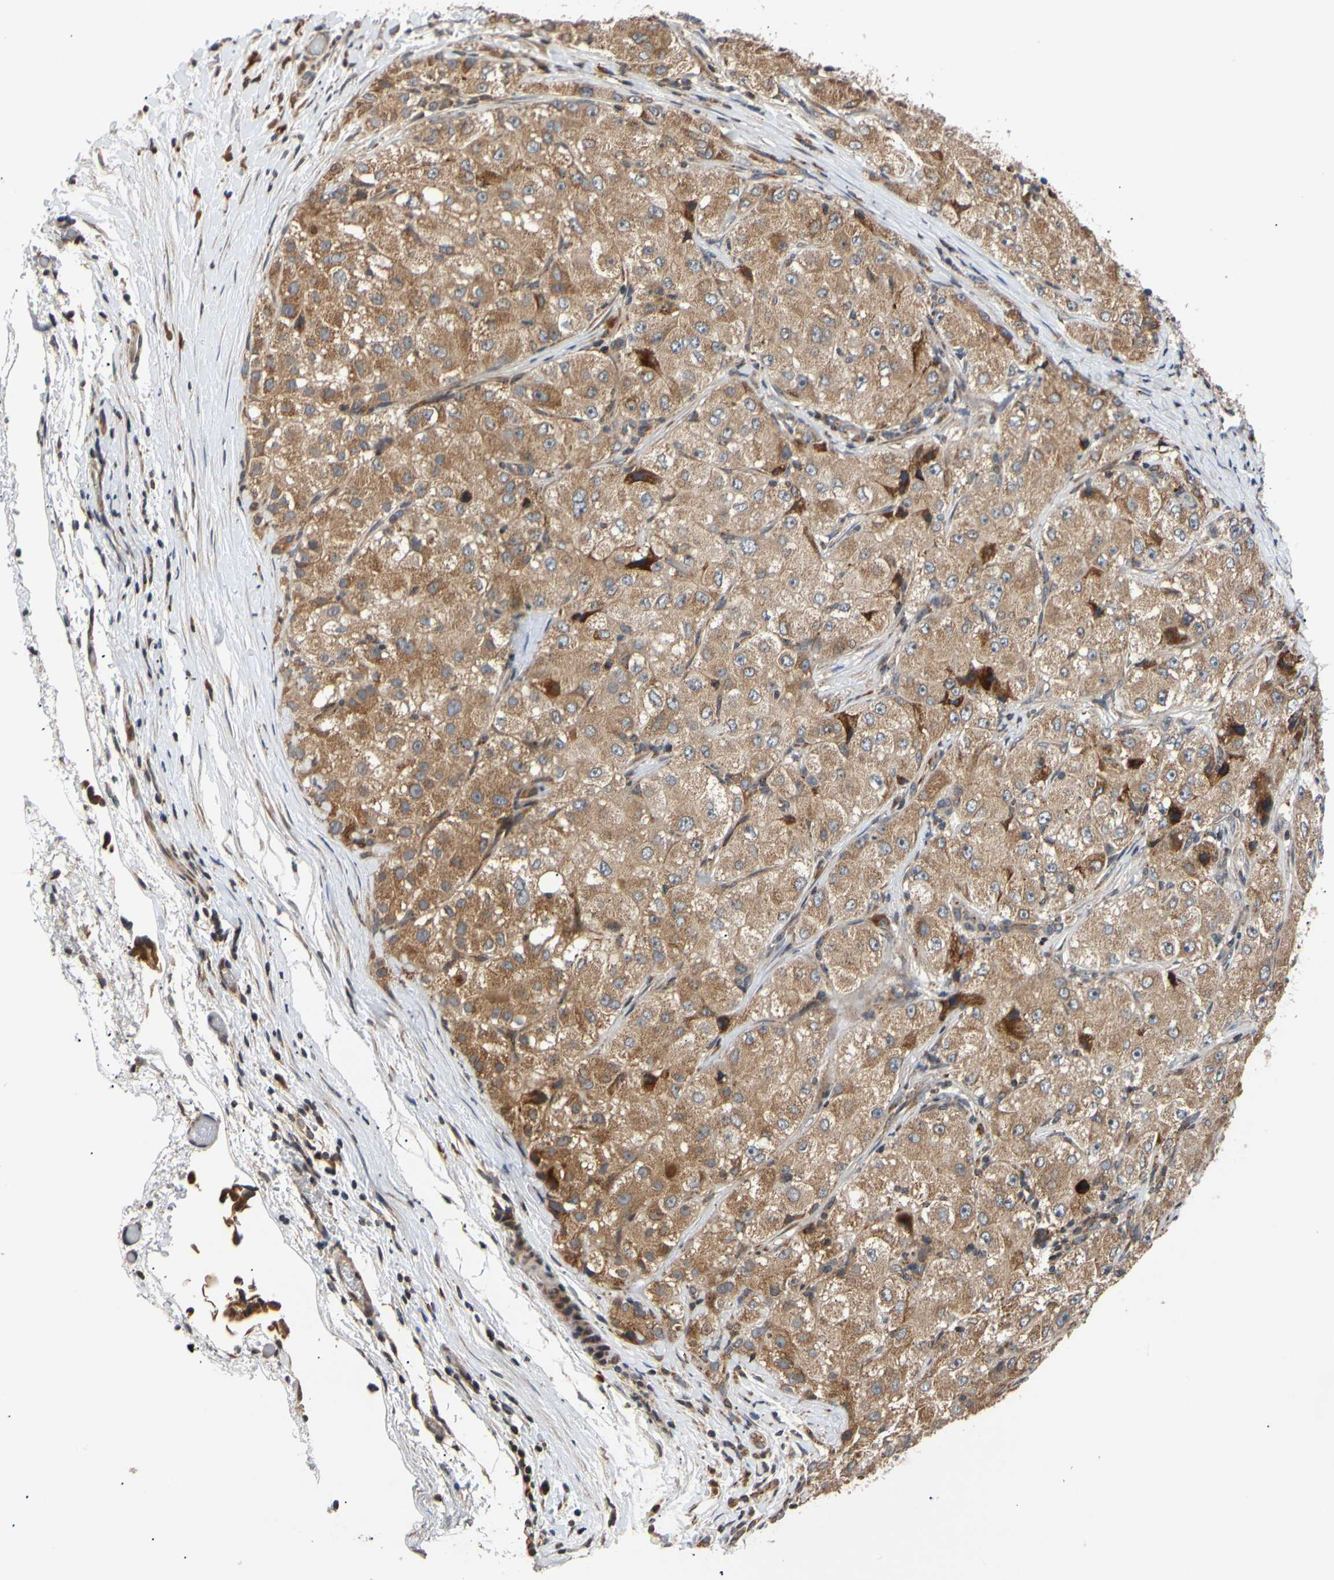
{"staining": {"intensity": "moderate", "quantity": ">75%", "location": "cytoplasmic/membranous"}, "tissue": "liver cancer", "cell_type": "Tumor cells", "image_type": "cancer", "snomed": [{"axis": "morphology", "description": "Carcinoma, Hepatocellular, NOS"}, {"axis": "topography", "description": "Liver"}], "caption": "A photomicrograph of human liver hepatocellular carcinoma stained for a protein exhibits moderate cytoplasmic/membranous brown staining in tumor cells. (IHC, brightfield microscopy, high magnification).", "gene": "MRPS22", "patient": {"sex": "male", "age": 80}}